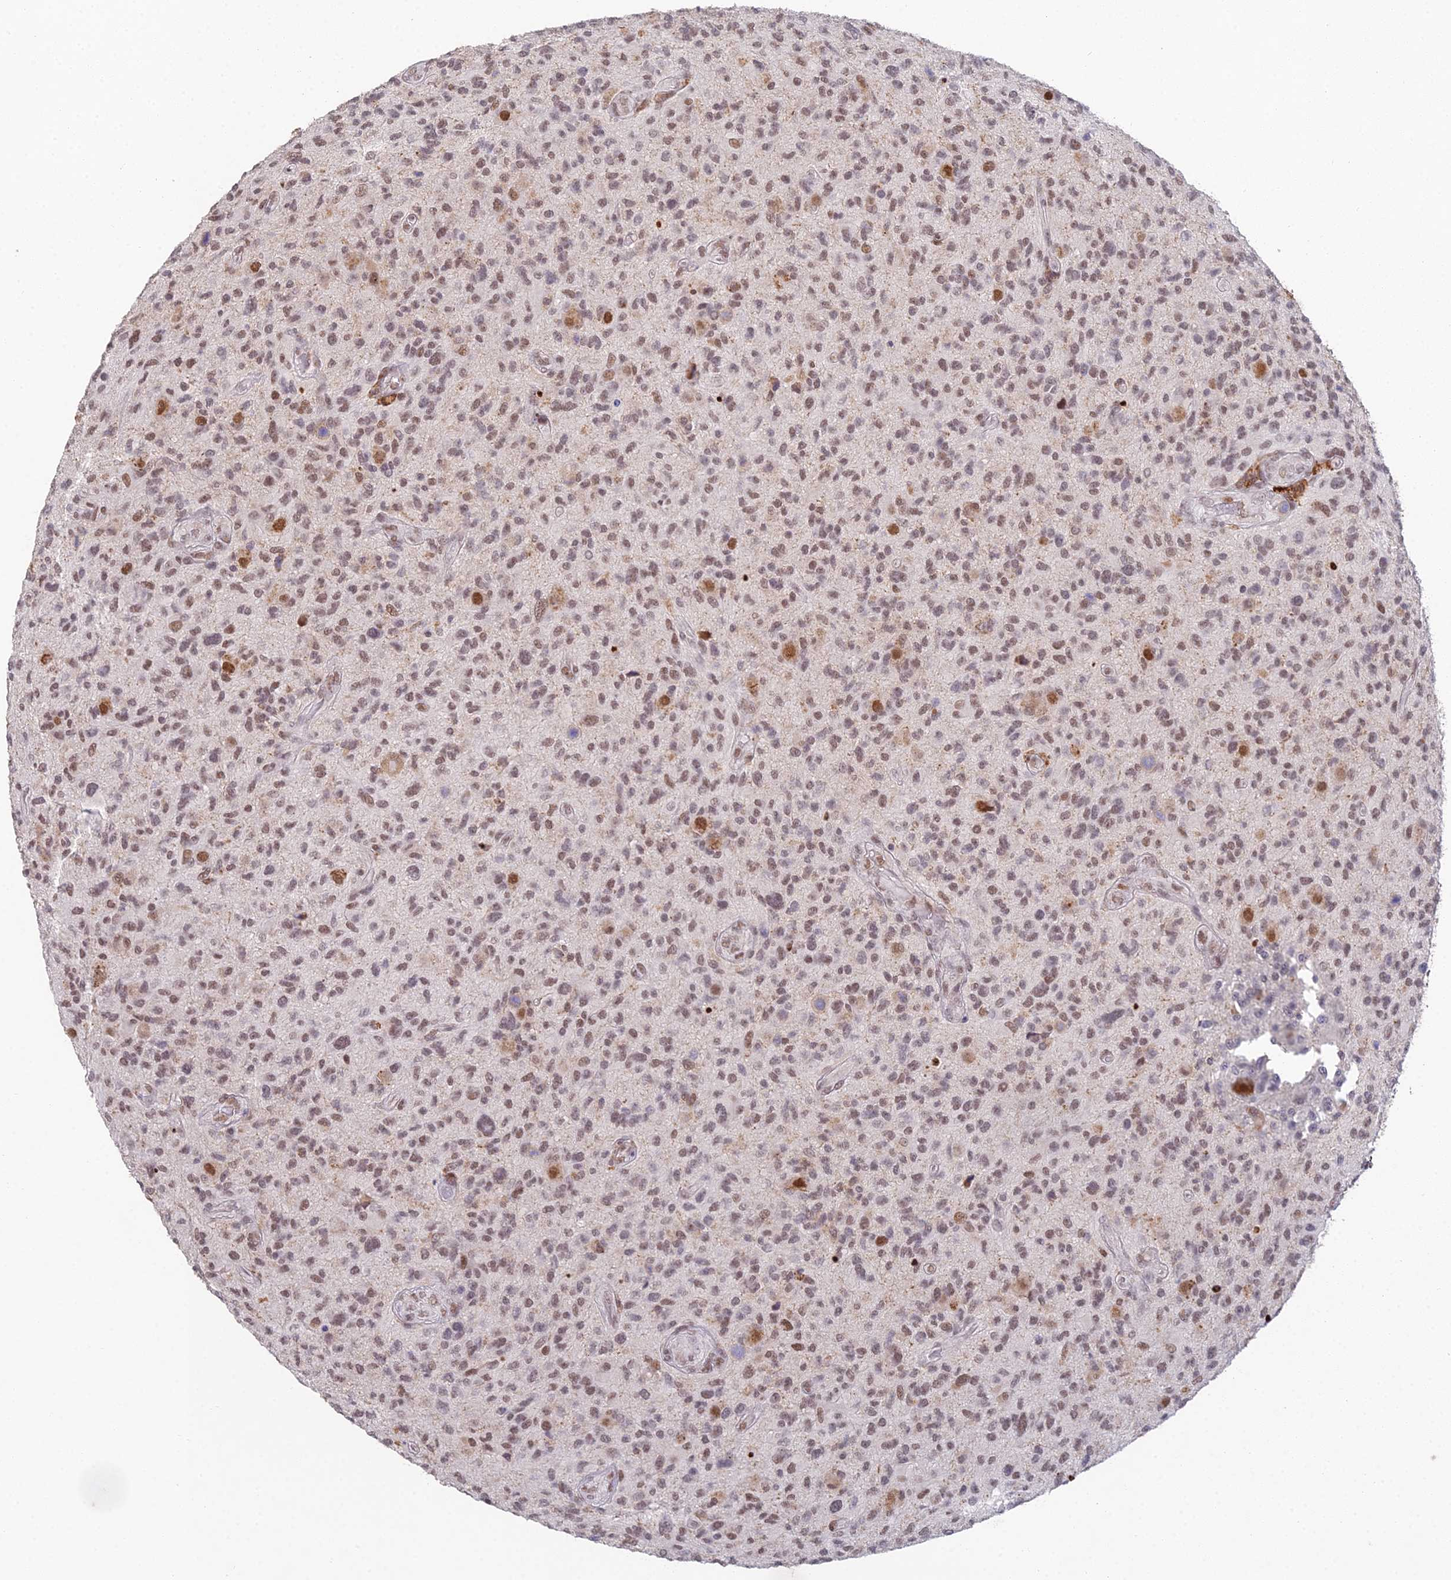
{"staining": {"intensity": "moderate", "quantity": ">75%", "location": "nuclear"}, "tissue": "glioma", "cell_type": "Tumor cells", "image_type": "cancer", "snomed": [{"axis": "morphology", "description": "Glioma, malignant, High grade"}, {"axis": "topography", "description": "Brain"}], "caption": "High-grade glioma (malignant) tissue exhibits moderate nuclear positivity in about >75% of tumor cells", "gene": "ABHD17A", "patient": {"sex": "male", "age": 47}}